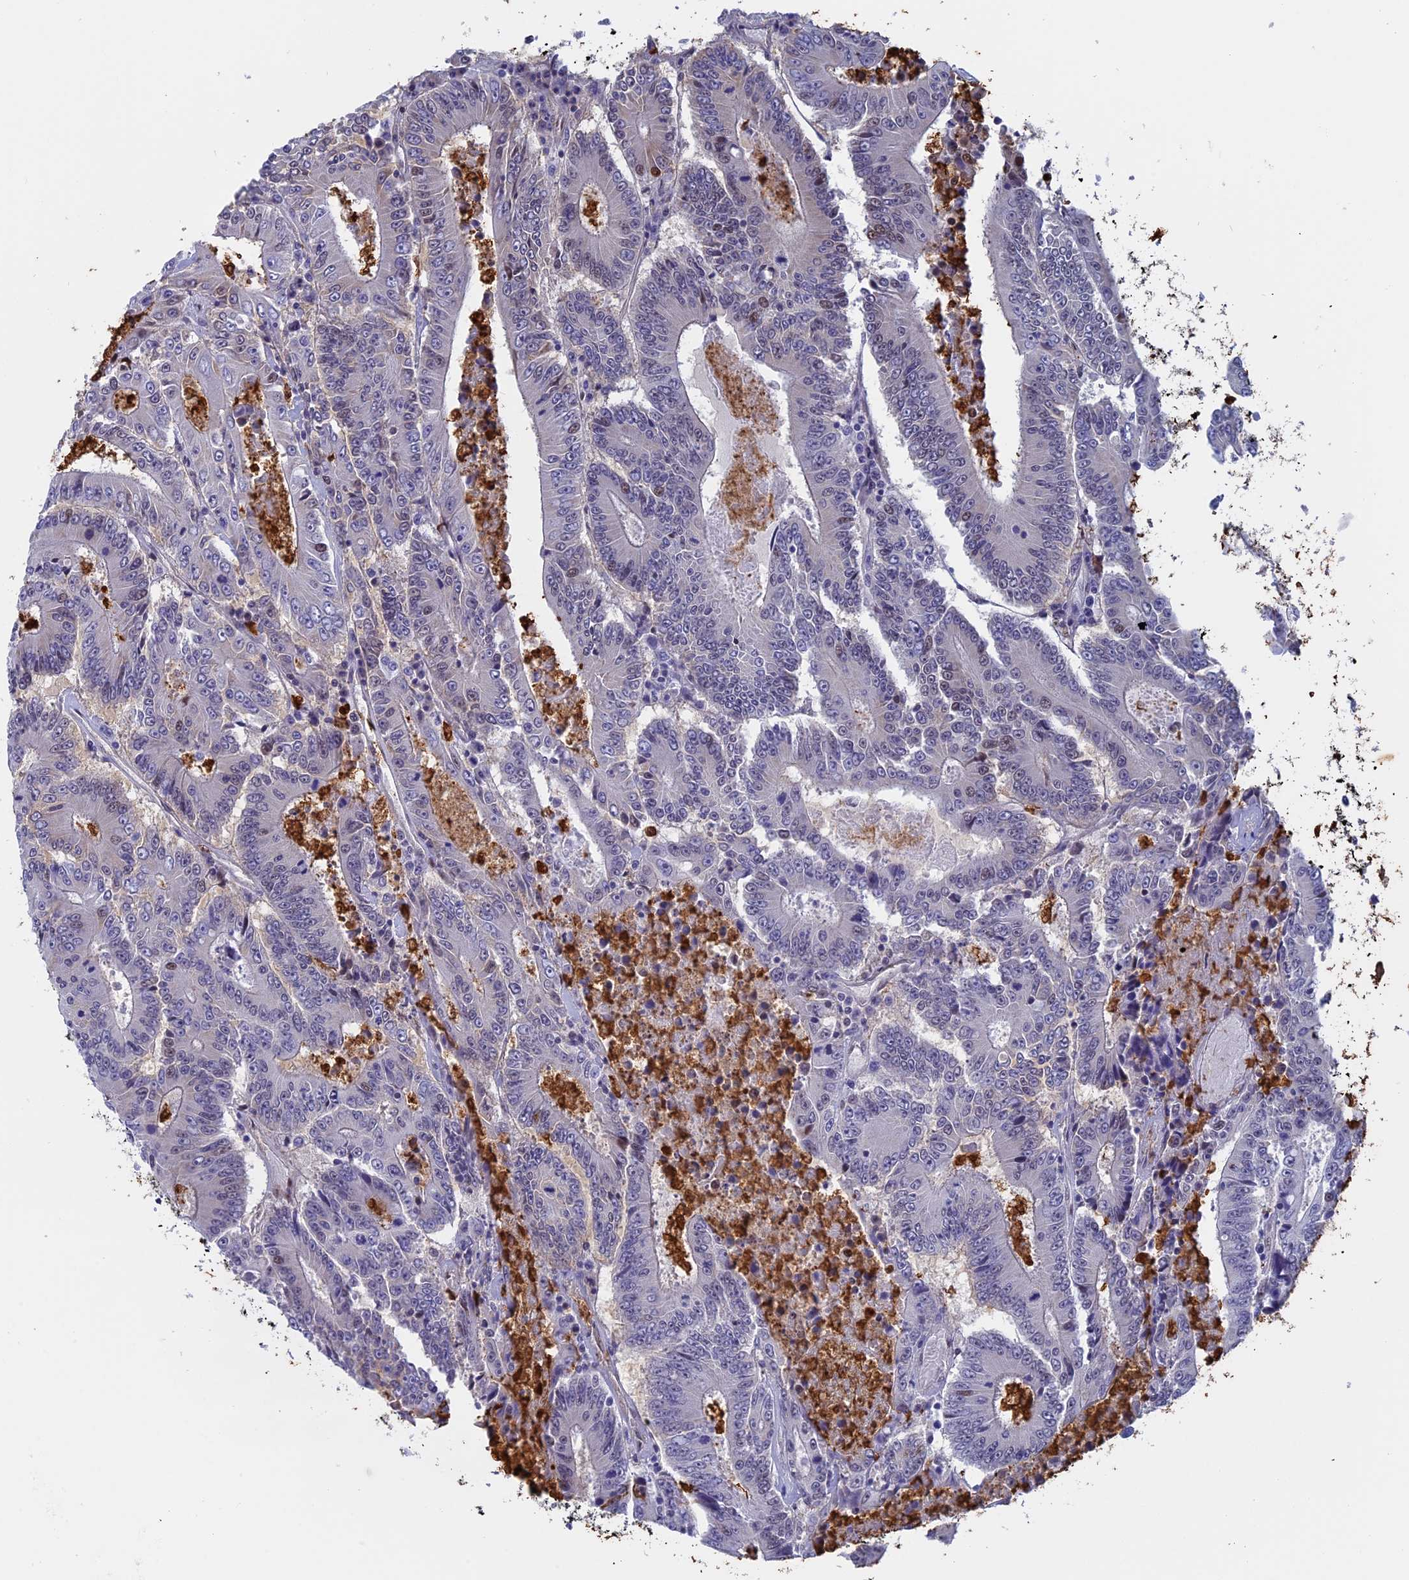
{"staining": {"intensity": "negative", "quantity": "none", "location": "none"}, "tissue": "colorectal cancer", "cell_type": "Tumor cells", "image_type": "cancer", "snomed": [{"axis": "morphology", "description": "Adenocarcinoma, NOS"}, {"axis": "topography", "description": "Colon"}], "caption": "Histopathology image shows no protein expression in tumor cells of colorectal cancer tissue.", "gene": "SLC26A1", "patient": {"sex": "male", "age": 83}}